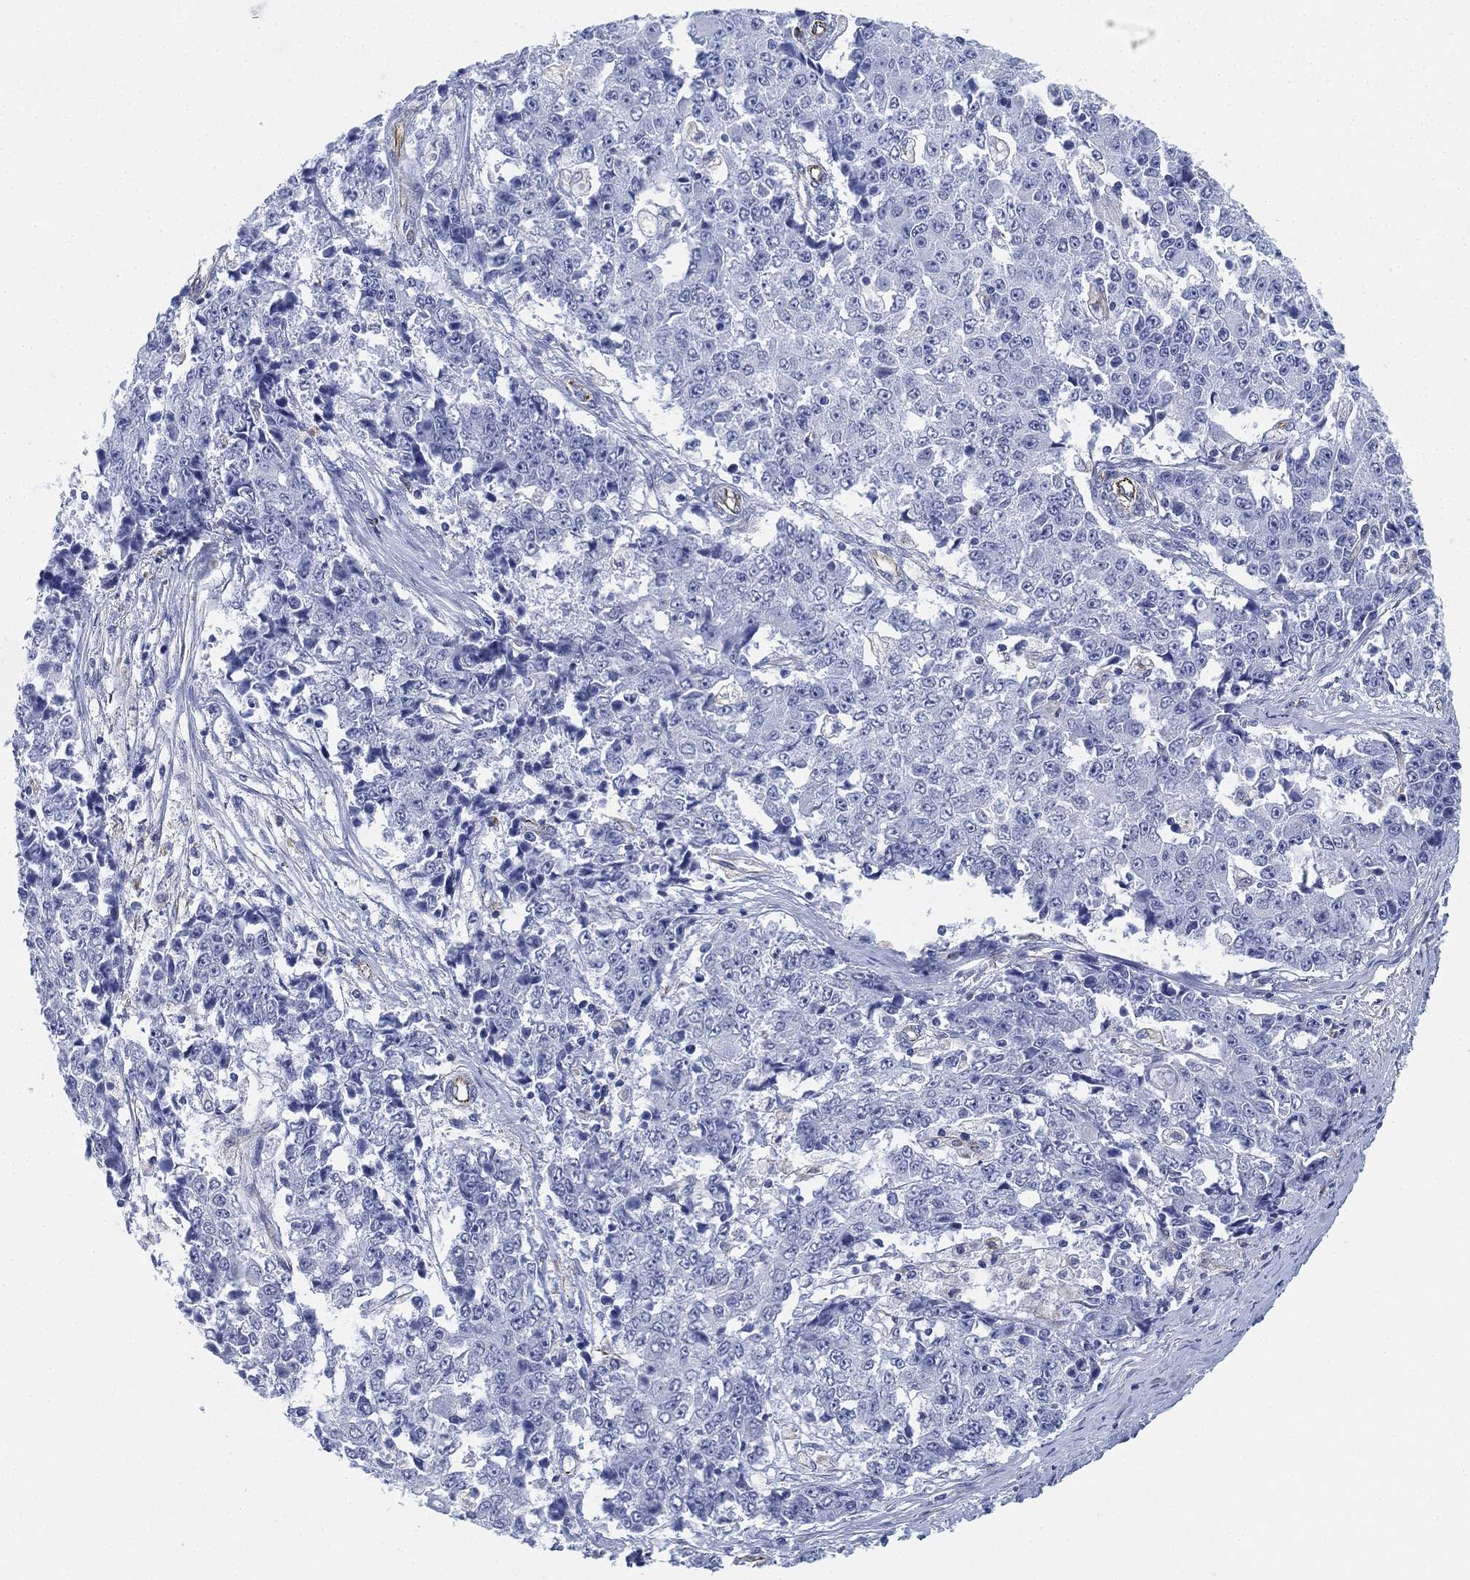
{"staining": {"intensity": "negative", "quantity": "none", "location": "none"}, "tissue": "ovarian cancer", "cell_type": "Tumor cells", "image_type": "cancer", "snomed": [{"axis": "morphology", "description": "Carcinoma, endometroid"}, {"axis": "topography", "description": "Ovary"}], "caption": "Human endometroid carcinoma (ovarian) stained for a protein using immunohistochemistry reveals no staining in tumor cells.", "gene": "PSKH2", "patient": {"sex": "female", "age": 42}}